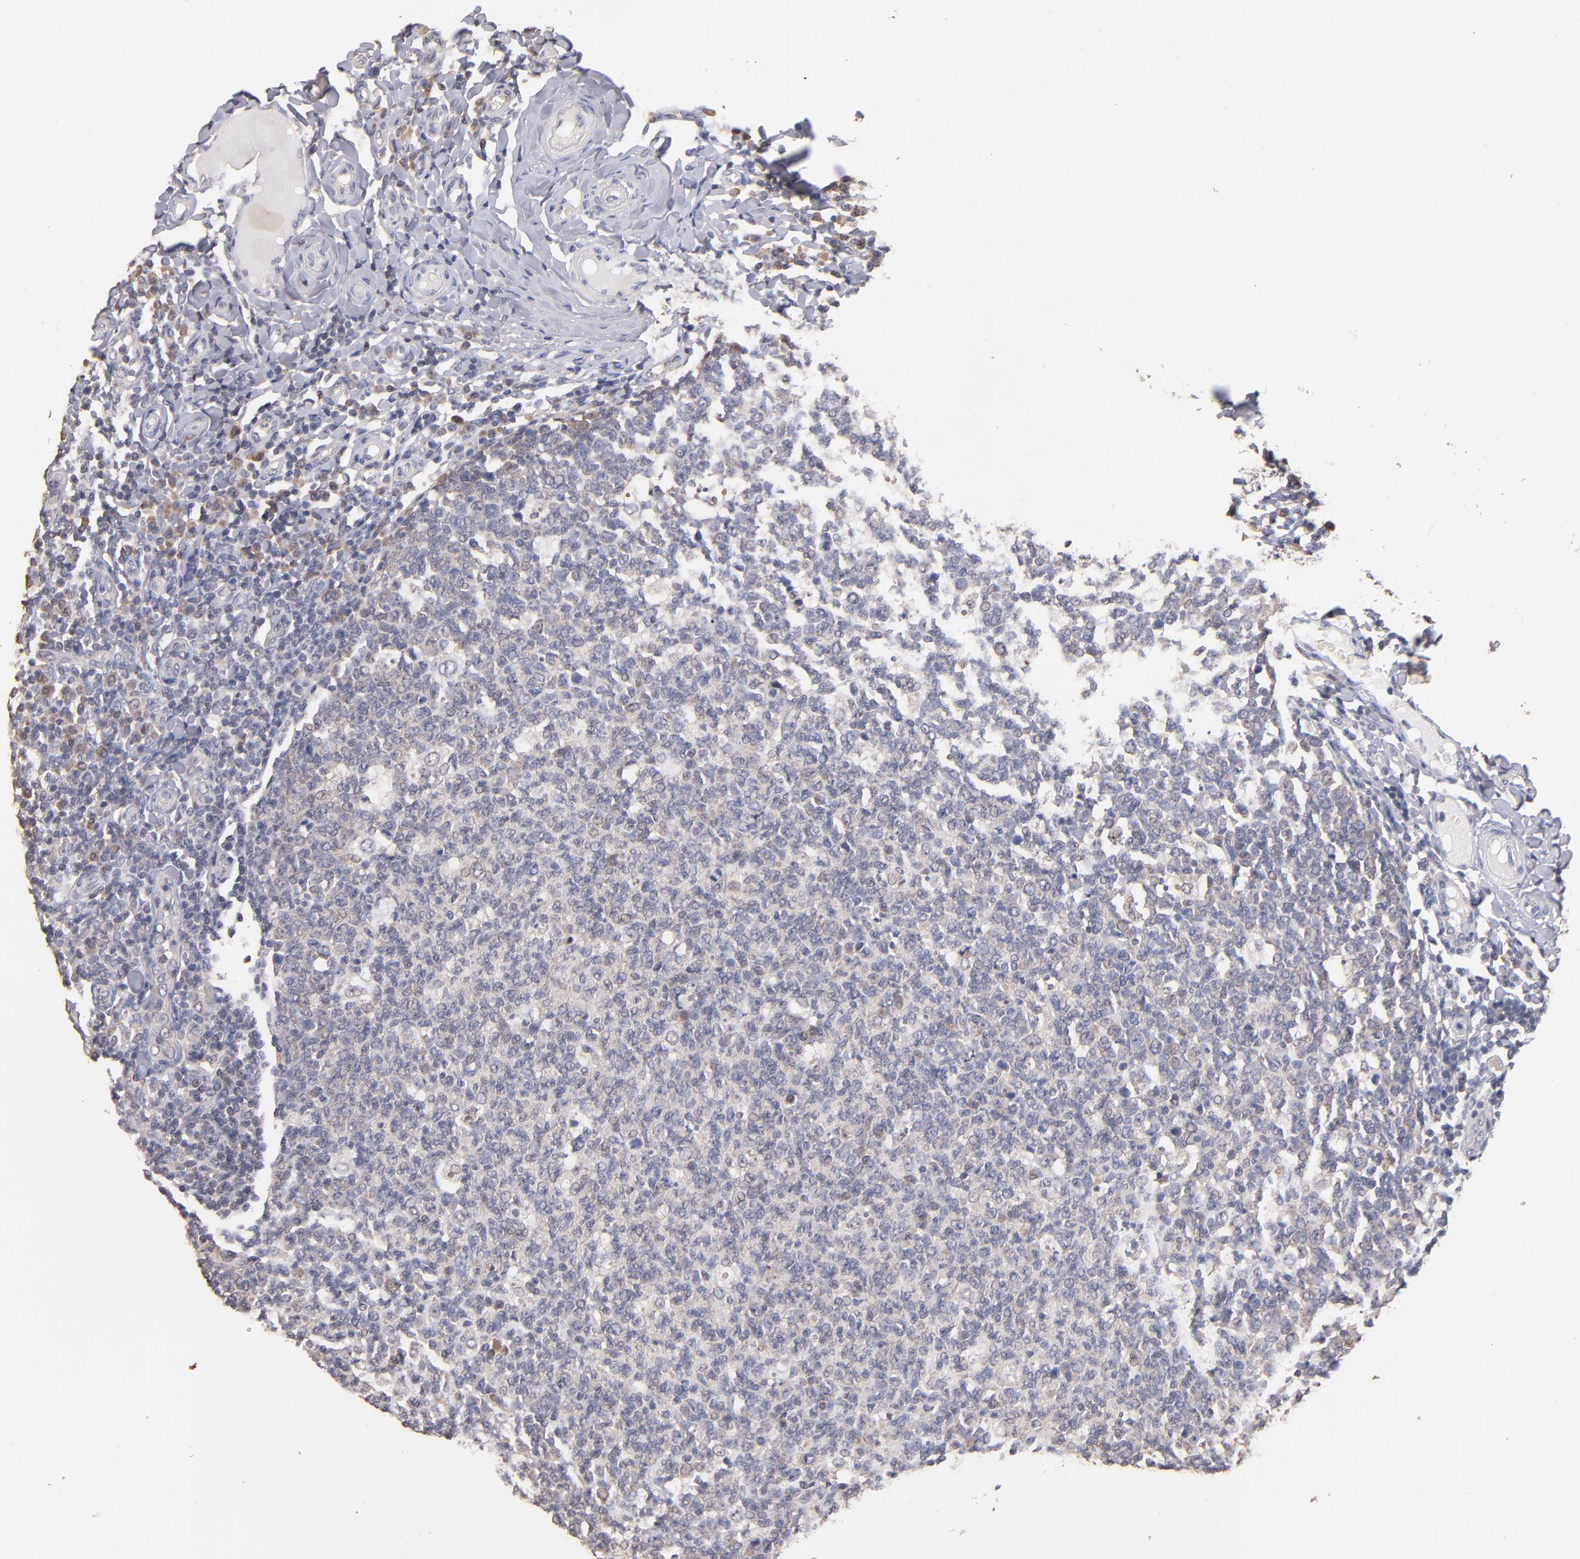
{"staining": {"intensity": "weak", "quantity": "<25%", "location": "cytoplasmic/membranous"}, "tissue": "tonsil", "cell_type": "Germinal center cells", "image_type": "normal", "snomed": [{"axis": "morphology", "description": "Normal tissue, NOS"}, {"axis": "topography", "description": "Tonsil"}], "caption": "Unremarkable tonsil was stained to show a protein in brown. There is no significant staining in germinal center cells.", "gene": "PSMD10", "patient": {"sex": "male", "age": 6}}